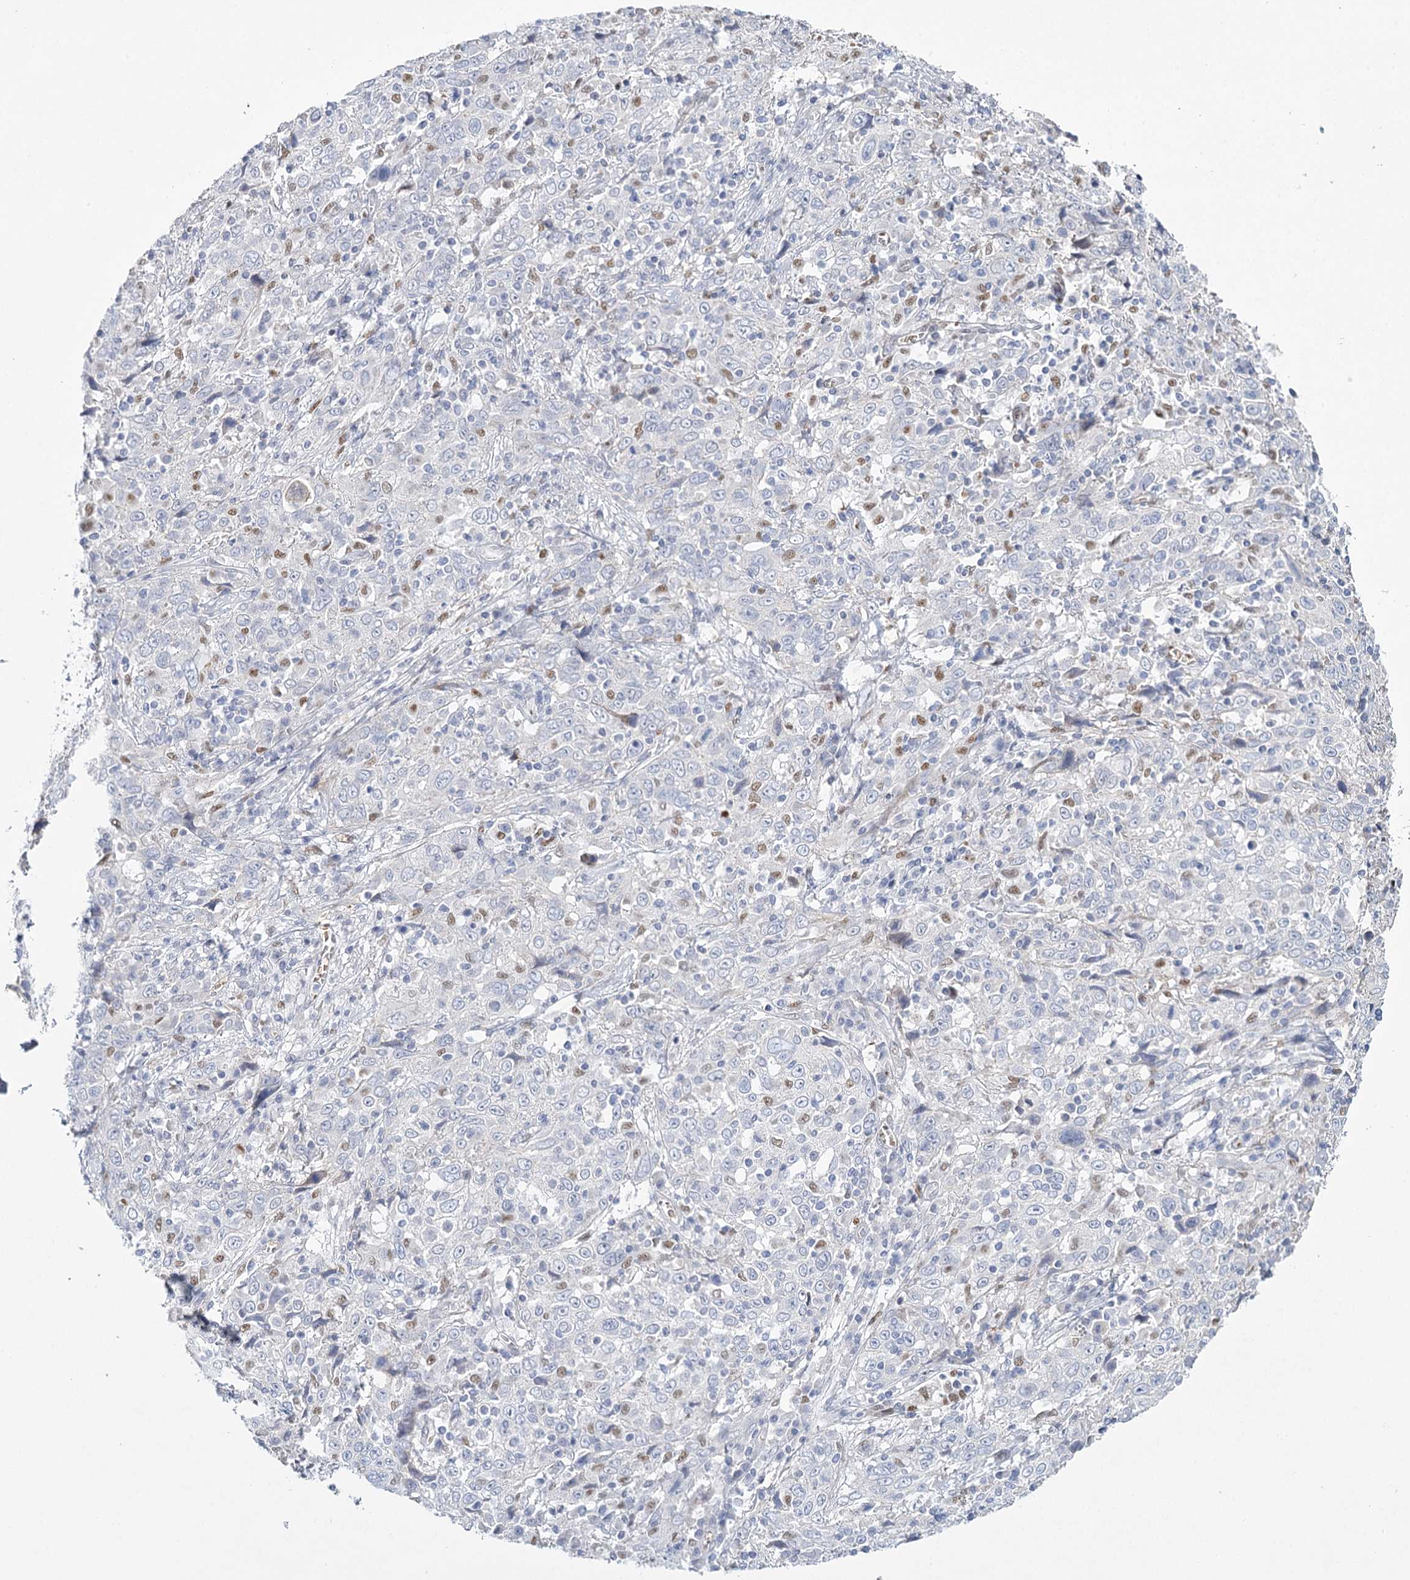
{"staining": {"intensity": "negative", "quantity": "none", "location": "none"}, "tissue": "cervical cancer", "cell_type": "Tumor cells", "image_type": "cancer", "snomed": [{"axis": "morphology", "description": "Squamous cell carcinoma, NOS"}, {"axis": "topography", "description": "Cervix"}], "caption": "Cervical cancer stained for a protein using immunohistochemistry exhibits no positivity tumor cells.", "gene": "IGSF3", "patient": {"sex": "female", "age": 46}}